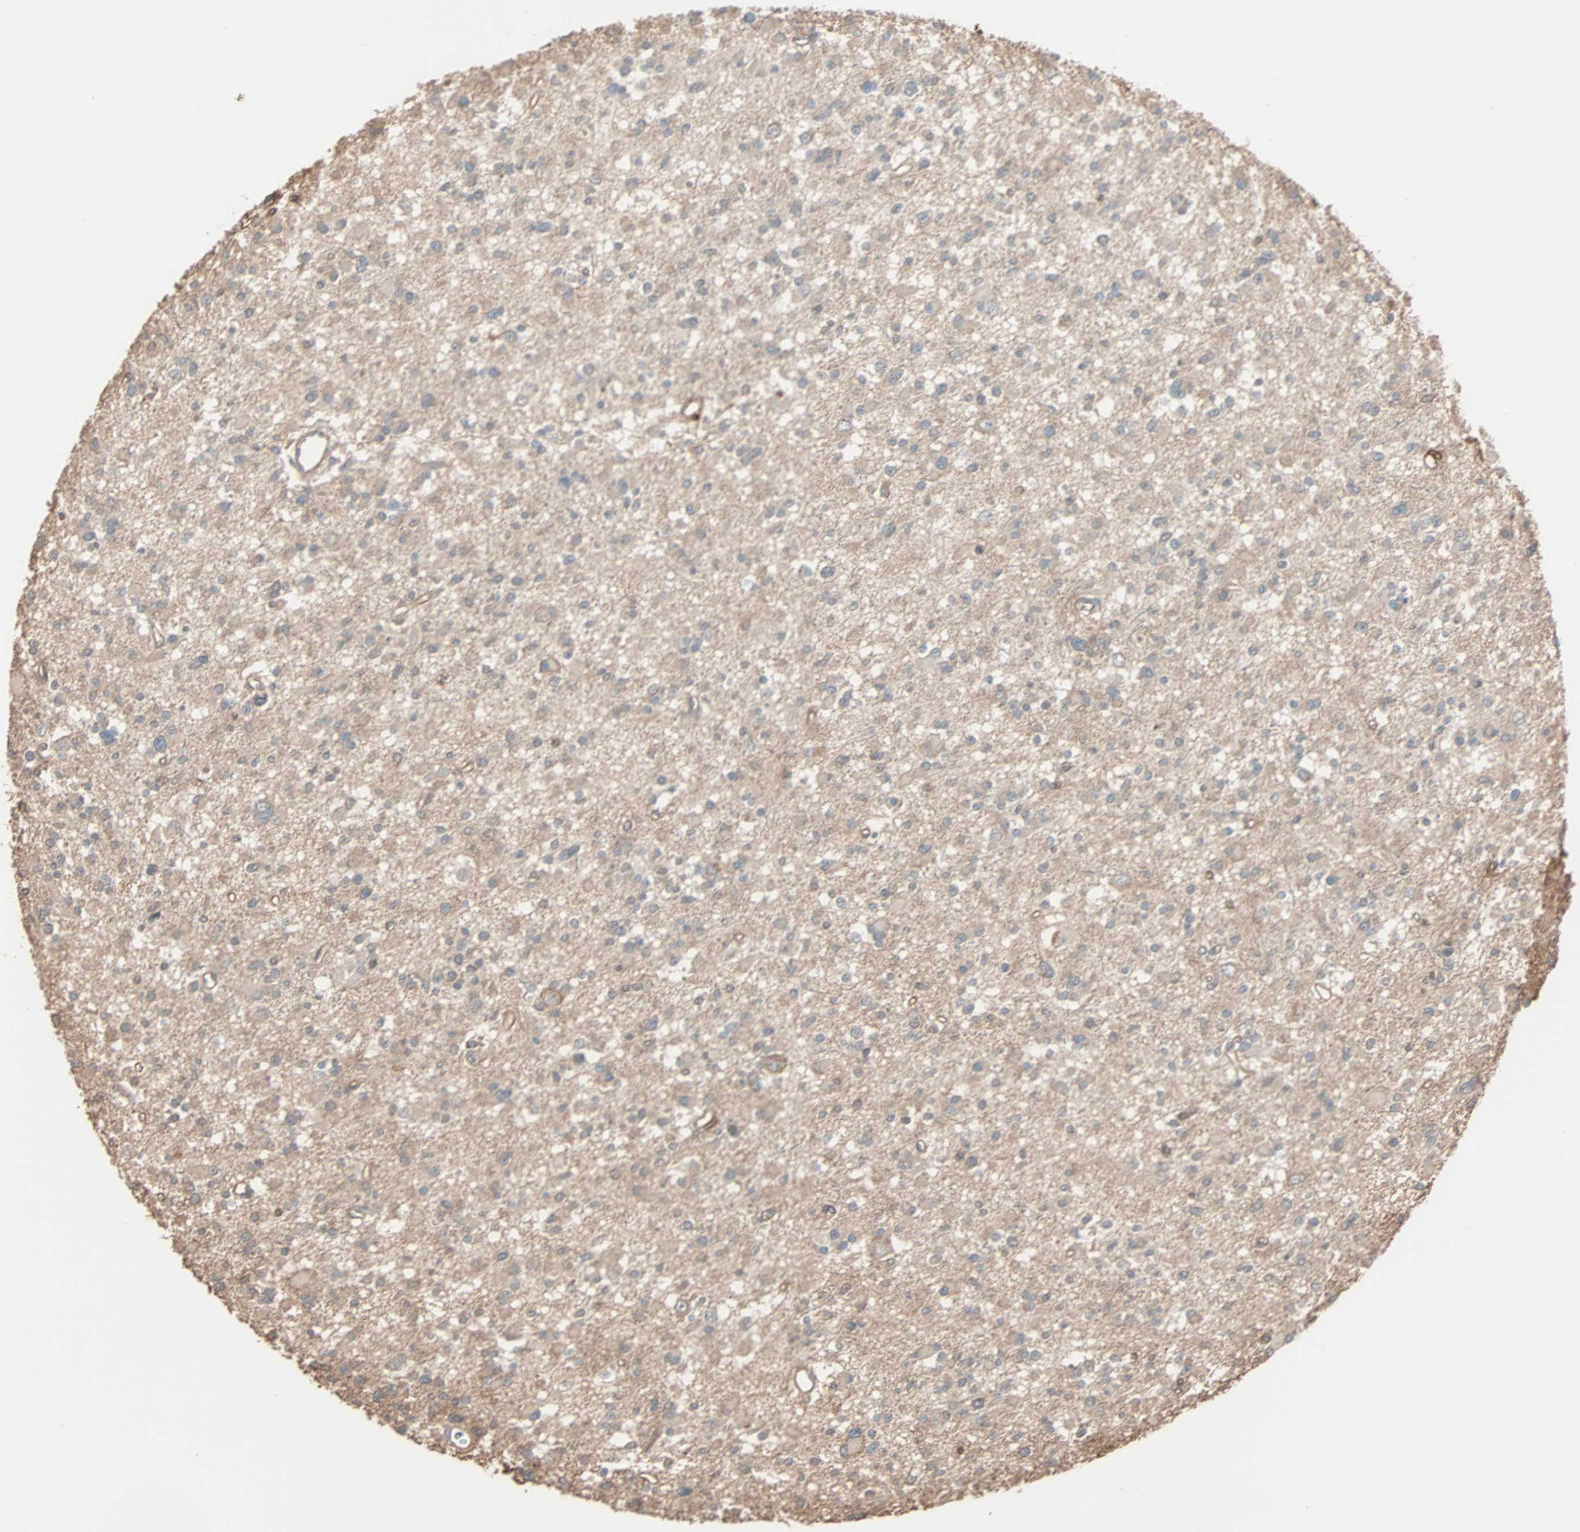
{"staining": {"intensity": "weak", "quantity": ">75%", "location": "cytoplasmic/membranous"}, "tissue": "glioma", "cell_type": "Tumor cells", "image_type": "cancer", "snomed": [{"axis": "morphology", "description": "Glioma, malignant, Low grade"}, {"axis": "topography", "description": "Brain"}], "caption": "A high-resolution micrograph shows immunohistochemistry (IHC) staining of glioma, which demonstrates weak cytoplasmic/membranous staining in about >75% of tumor cells.", "gene": "GALNT3", "patient": {"sex": "female", "age": 22}}